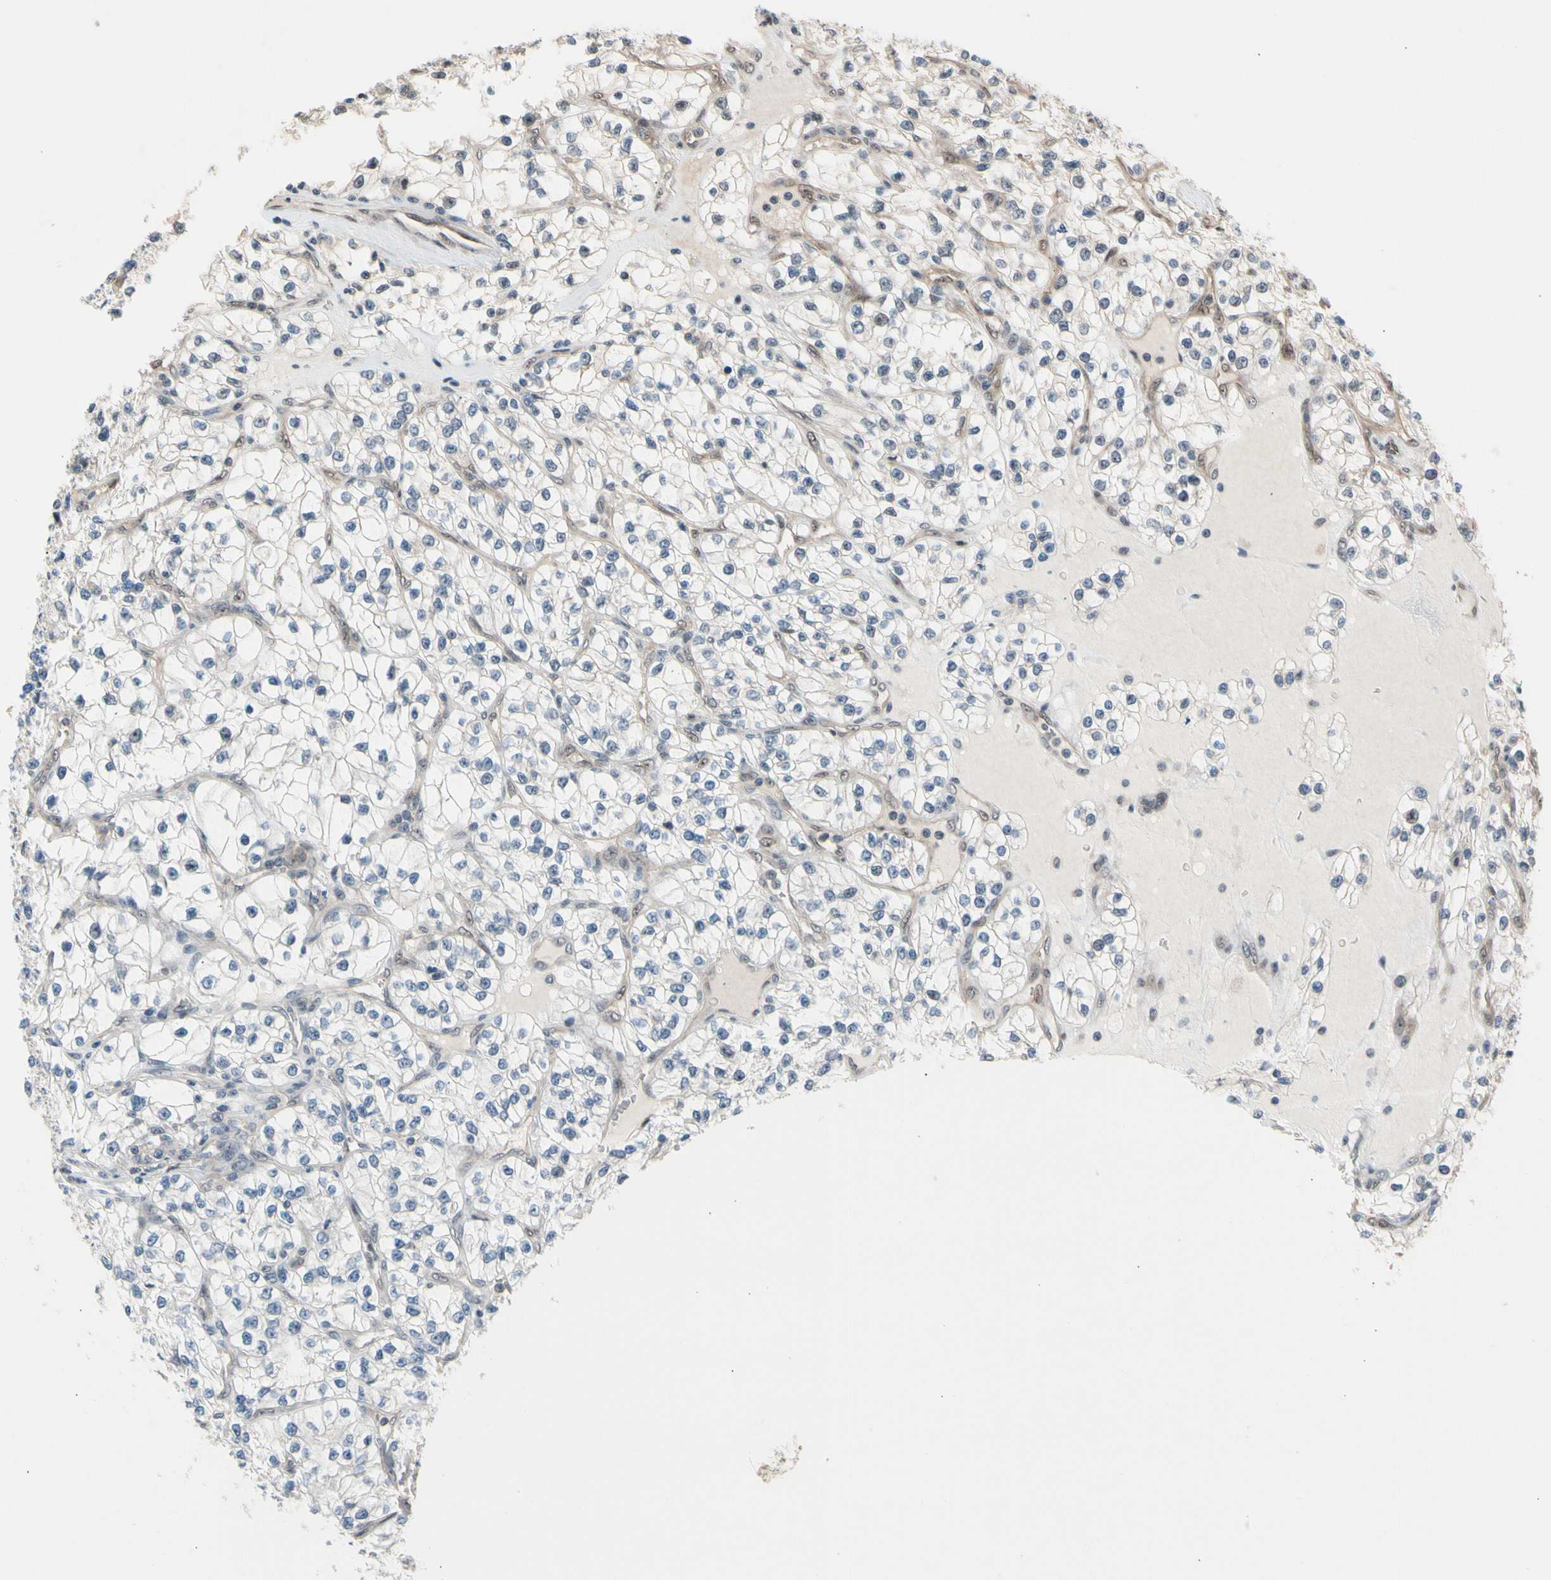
{"staining": {"intensity": "weak", "quantity": "<25%", "location": "cytoplasmic/membranous,nuclear"}, "tissue": "renal cancer", "cell_type": "Tumor cells", "image_type": "cancer", "snomed": [{"axis": "morphology", "description": "Adenocarcinoma, NOS"}, {"axis": "topography", "description": "Kidney"}], "caption": "High power microscopy histopathology image of an immunohistochemistry histopathology image of renal cancer, revealing no significant expression in tumor cells.", "gene": "NGEF", "patient": {"sex": "female", "age": 57}}